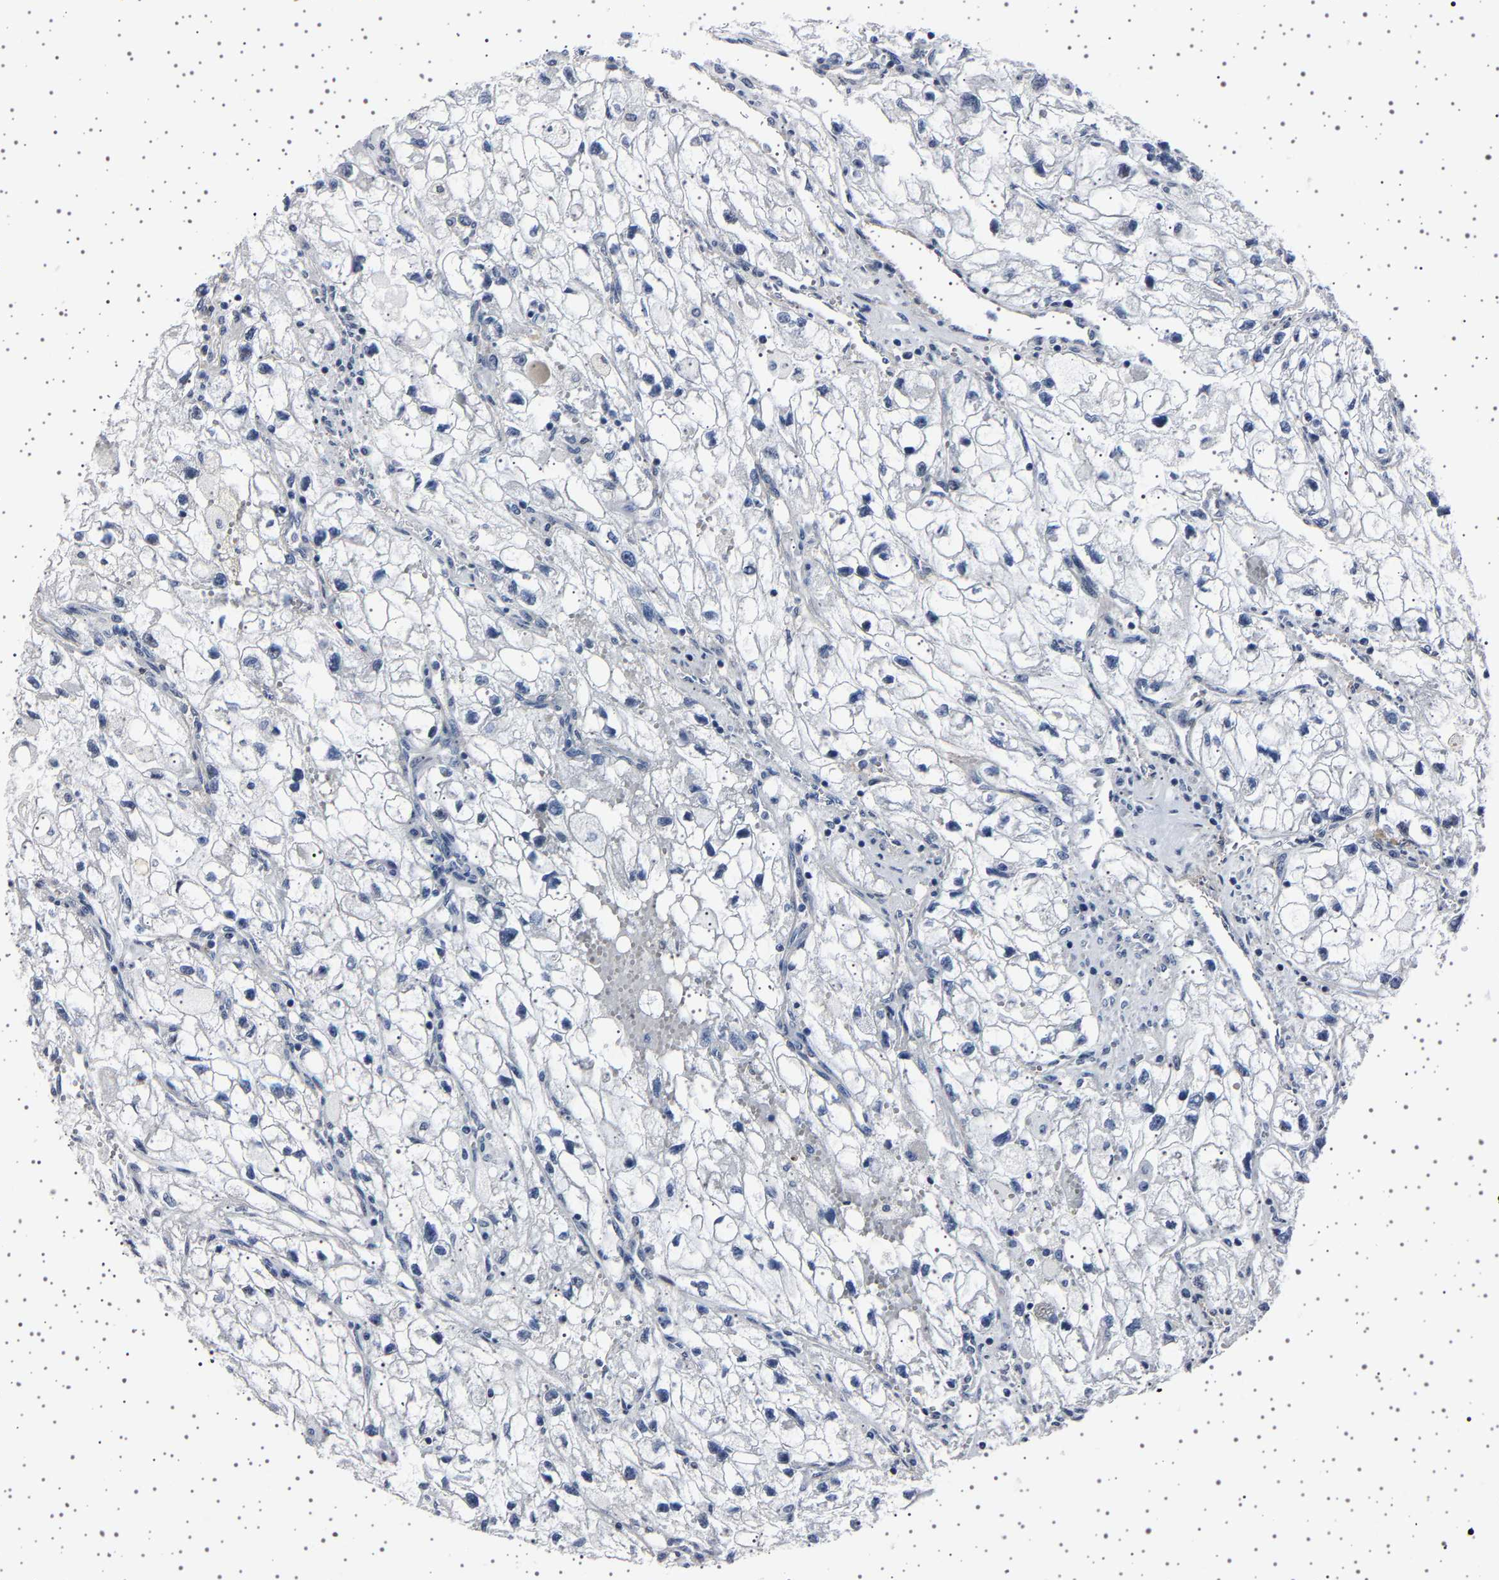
{"staining": {"intensity": "negative", "quantity": "none", "location": "none"}, "tissue": "renal cancer", "cell_type": "Tumor cells", "image_type": "cancer", "snomed": [{"axis": "morphology", "description": "Adenocarcinoma, NOS"}, {"axis": "topography", "description": "Kidney"}], "caption": "Immunohistochemistry (IHC) micrograph of renal adenocarcinoma stained for a protein (brown), which demonstrates no staining in tumor cells.", "gene": "PAK5", "patient": {"sex": "female", "age": 70}}